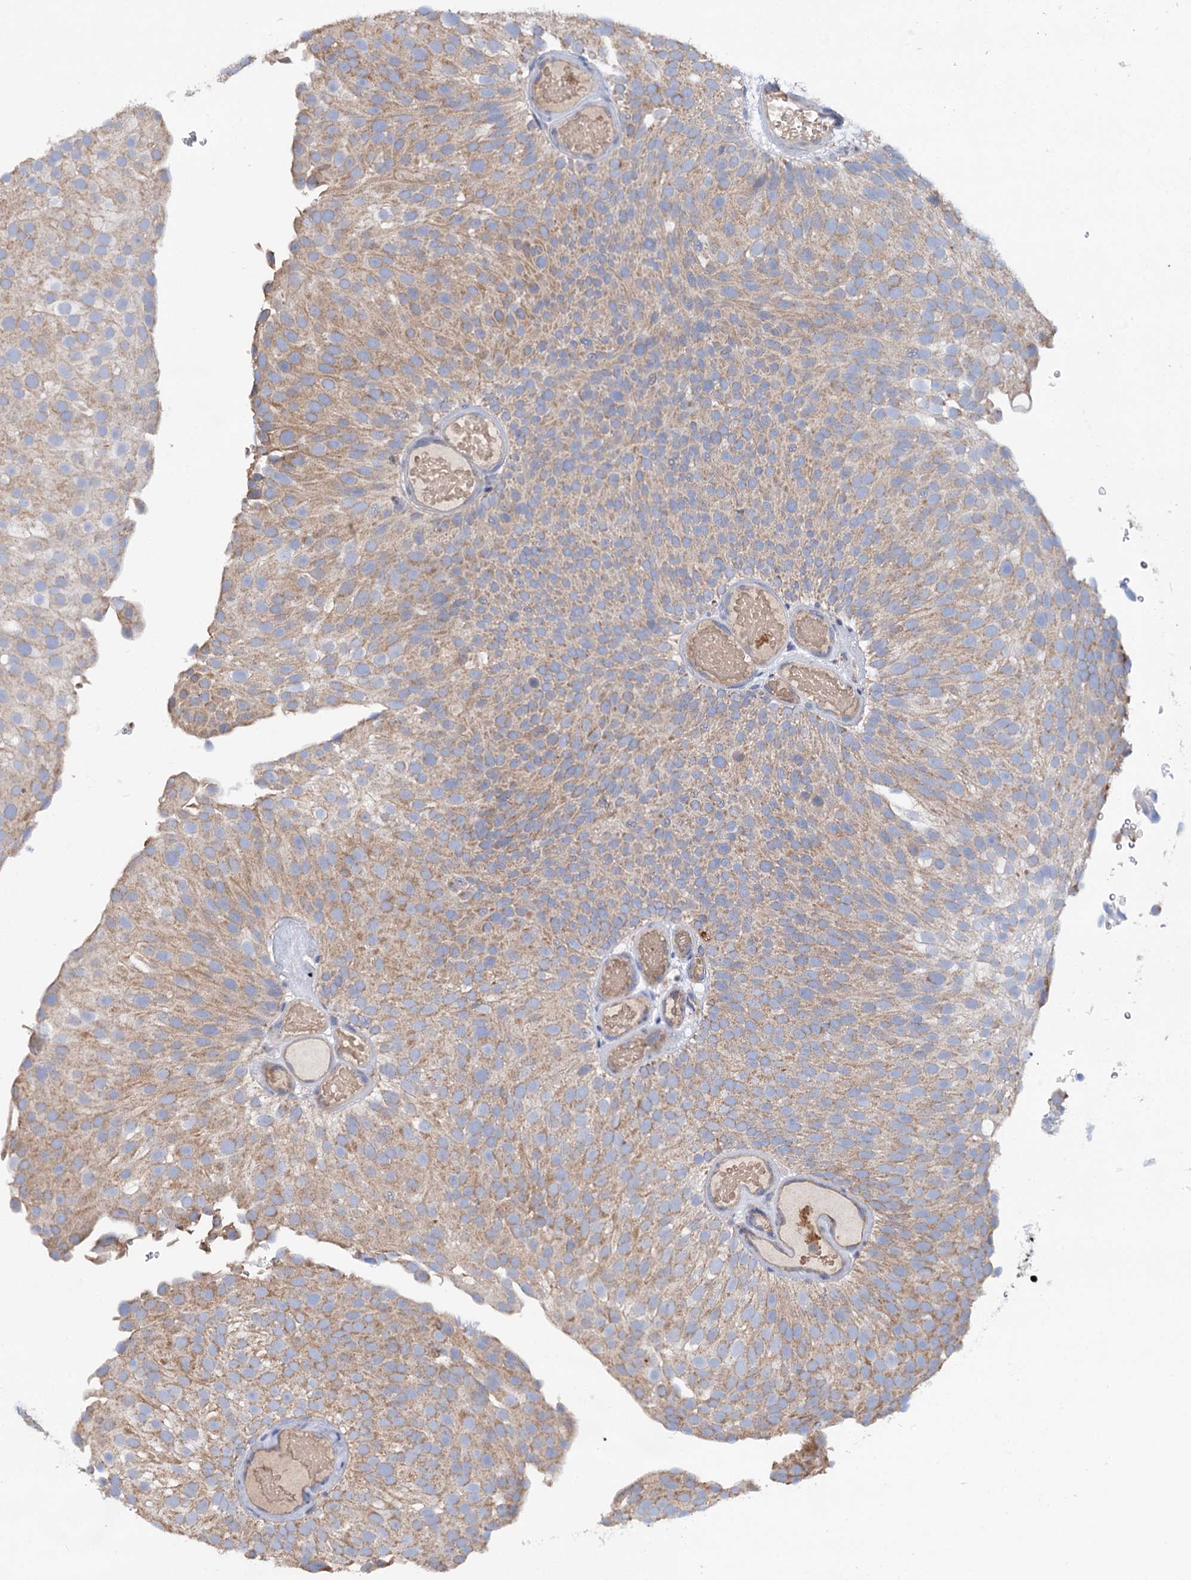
{"staining": {"intensity": "moderate", "quantity": ">75%", "location": "cytoplasmic/membranous"}, "tissue": "urothelial cancer", "cell_type": "Tumor cells", "image_type": "cancer", "snomed": [{"axis": "morphology", "description": "Urothelial carcinoma, Low grade"}, {"axis": "topography", "description": "Urinary bladder"}], "caption": "High-power microscopy captured an immunohistochemistry (IHC) histopathology image of low-grade urothelial carcinoma, revealing moderate cytoplasmic/membranous expression in about >75% of tumor cells. The protein of interest is shown in brown color, while the nuclei are stained blue.", "gene": "UBASH3B", "patient": {"sex": "male", "age": 78}}